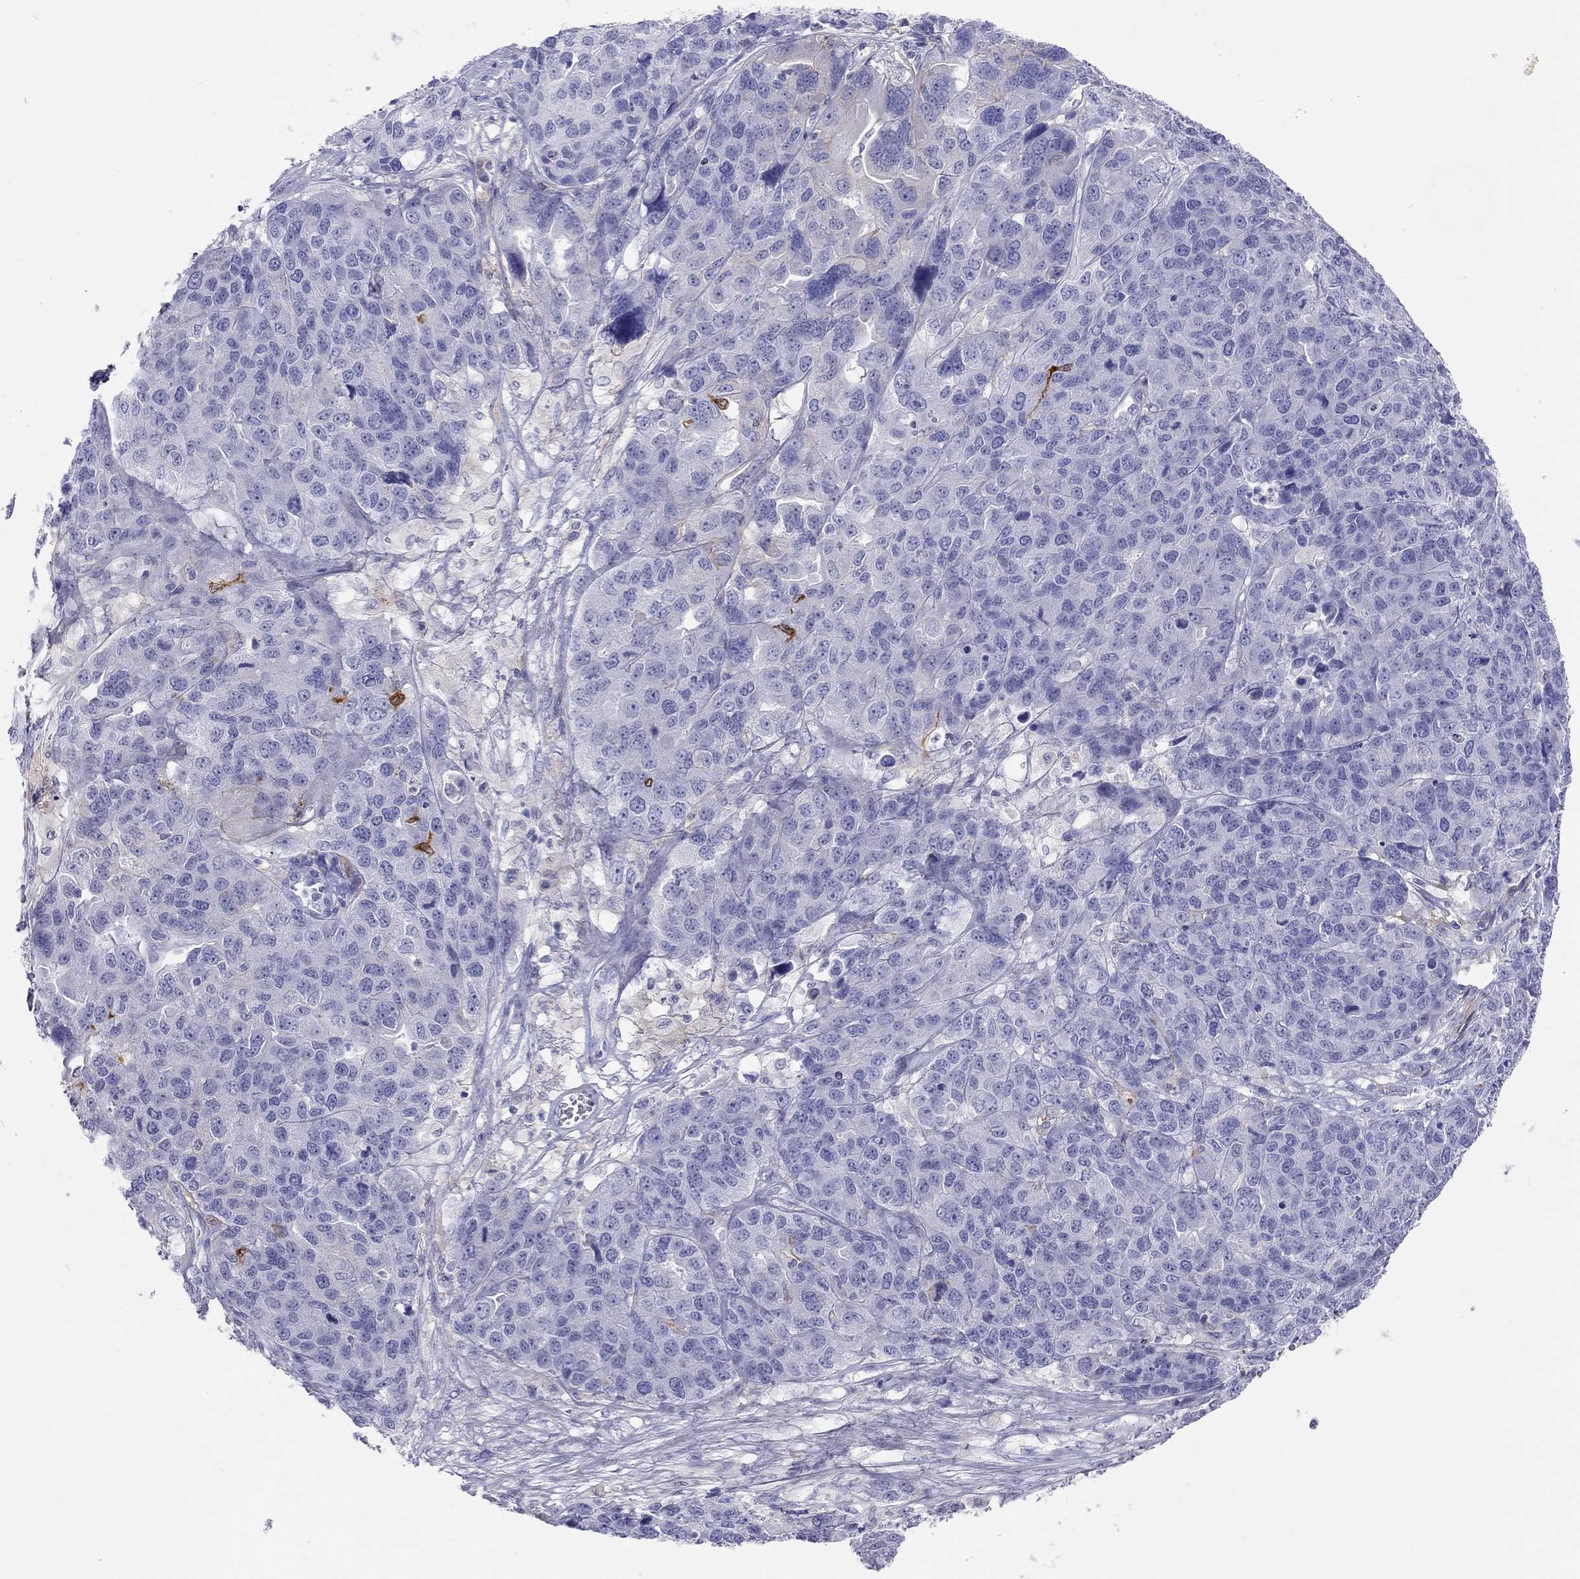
{"staining": {"intensity": "negative", "quantity": "none", "location": "none"}, "tissue": "ovarian cancer", "cell_type": "Tumor cells", "image_type": "cancer", "snomed": [{"axis": "morphology", "description": "Cystadenocarcinoma, serous, NOS"}, {"axis": "topography", "description": "Ovary"}], "caption": "Image shows no protein expression in tumor cells of ovarian cancer tissue.", "gene": "HLA-DQB2", "patient": {"sex": "female", "age": 87}}